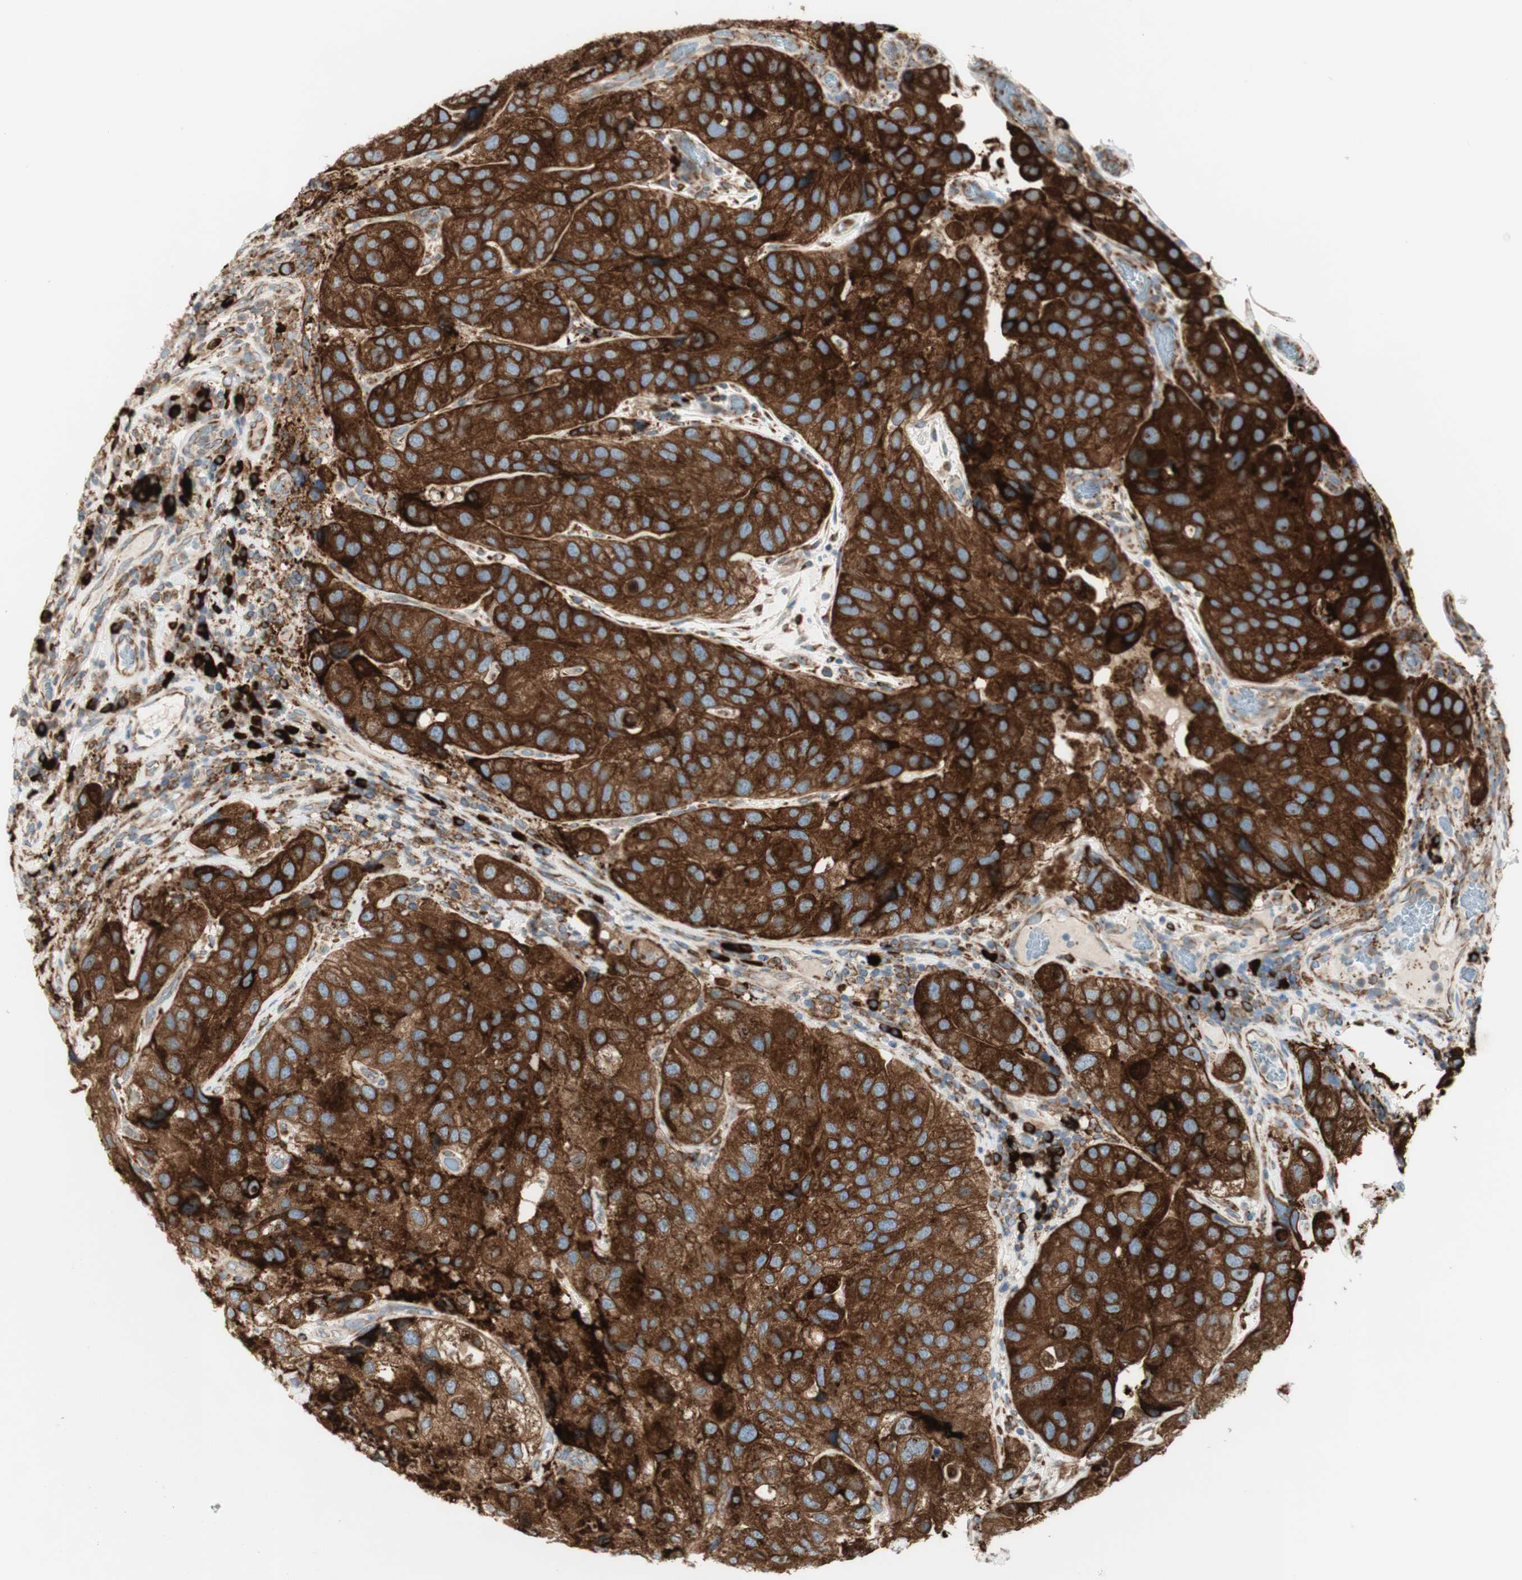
{"staining": {"intensity": "strong", "quantity": ">75%", "location": "cytoplasmic/membranous"}, "tissue": "urothelial cancer", "cell_type": "Tumor cells", "image_type": "cancer", "snomed": [{"axis": "morphology", "description": "Urothelial carcinoma, High grade"}, {"axis": "topography", "description": "Urinary bladder"}], "caption": "Urothelial carcinoma (high-grade) tissue displays strong cytoplasmic/membranous expression in about >75% of tumor cells Using DAB (brown) and hematoxylin (blue) stains, captured at high magnification using brightfield microscopy.", "gene": "MANF", "patient": {"sex": "female", "age": 64}}